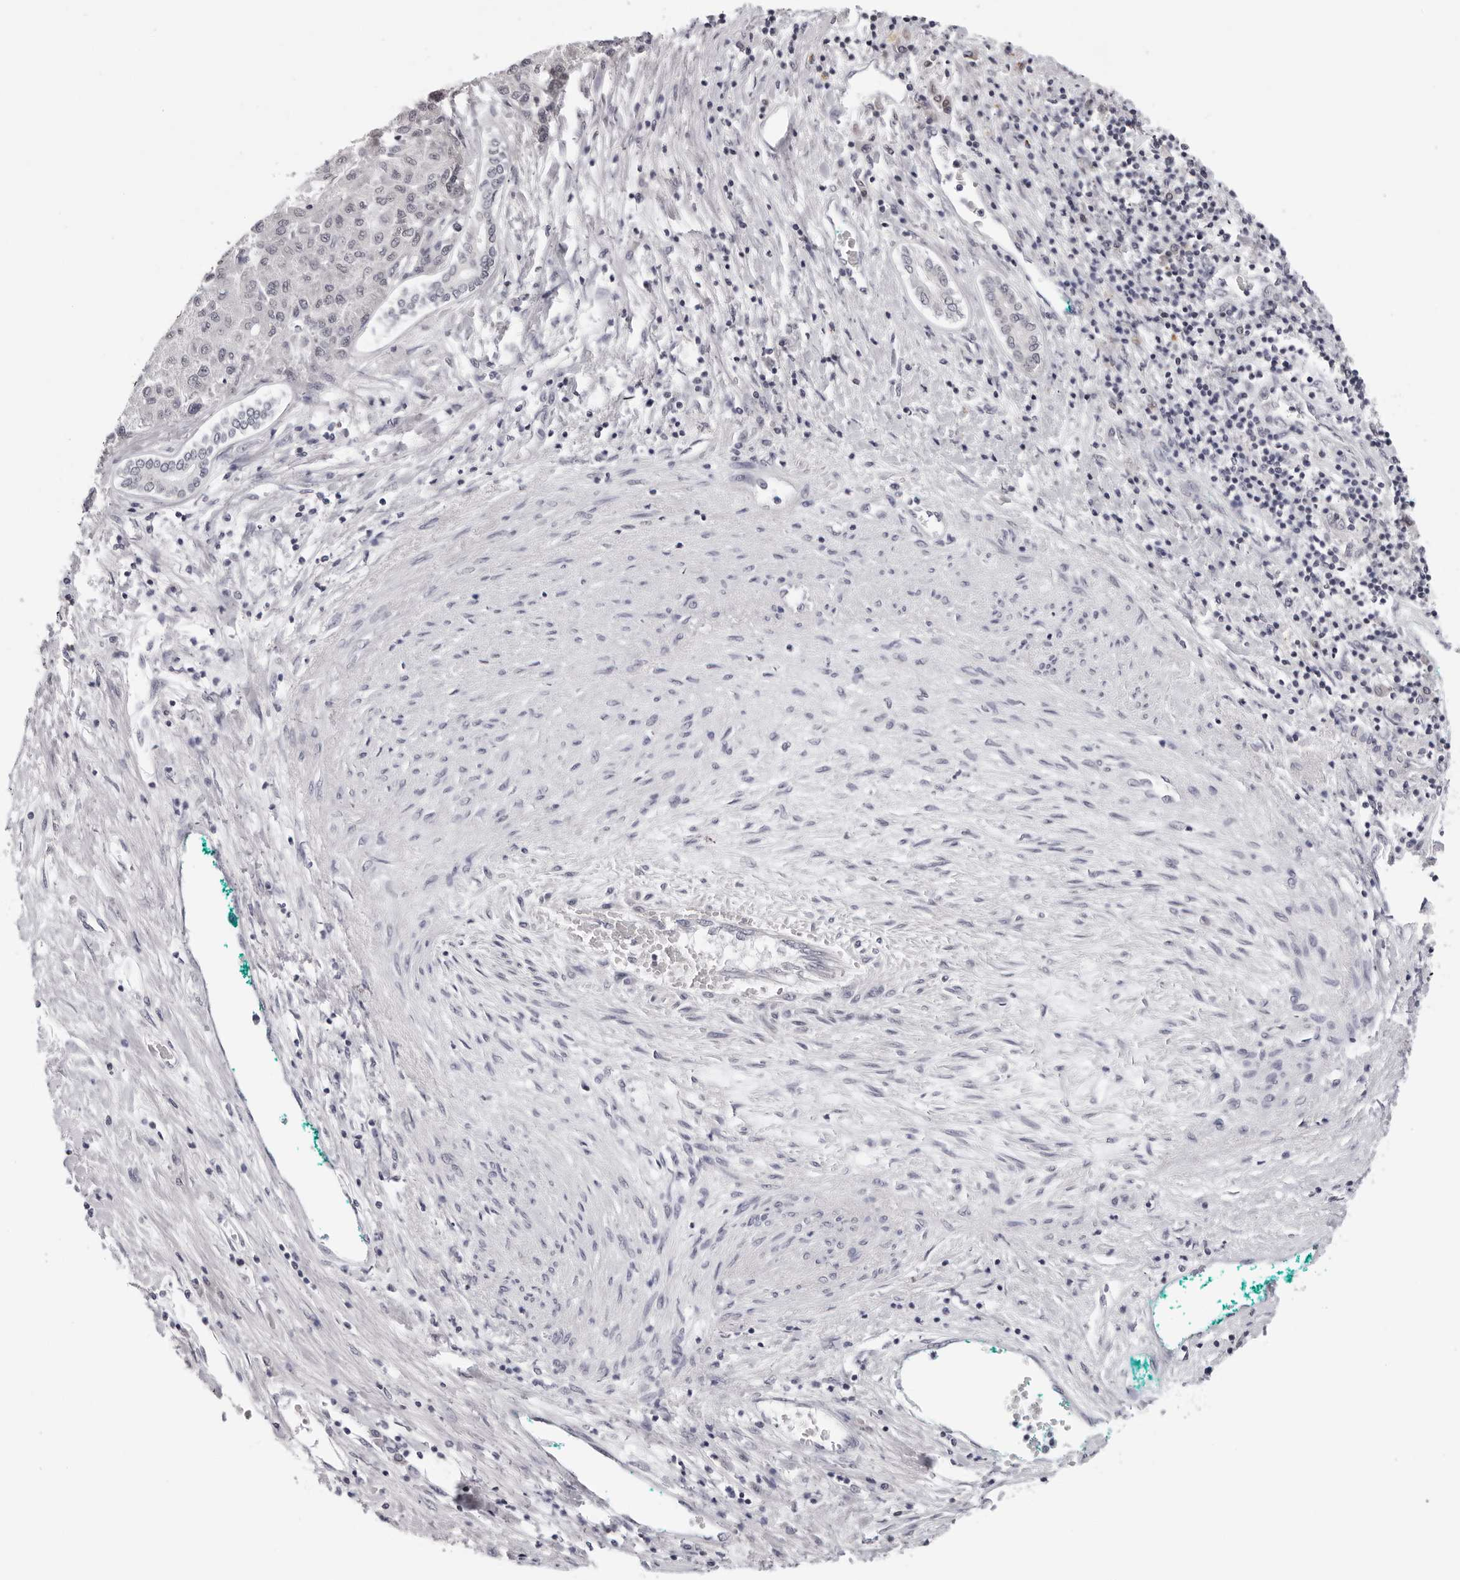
{"staining": {"intensity": "negative", "quantity": "none", "location": "none"}, "tissue": "liver cancer", "cell_type": "Tumor cells", "image_type": "cancer", "snomed": [{"axis": "morphology", "description": "Carcinoma, Hepatocellular, NOS"}, {"axis": "topography", "description": "Liver"}], "caption": "Immunohistochemical staining of human liver hepatocellular carcinoma reveals no significant positivity in tumor cells.", "gene": "PRUNE1", "patient": {"sex": "male", "age": 65}}